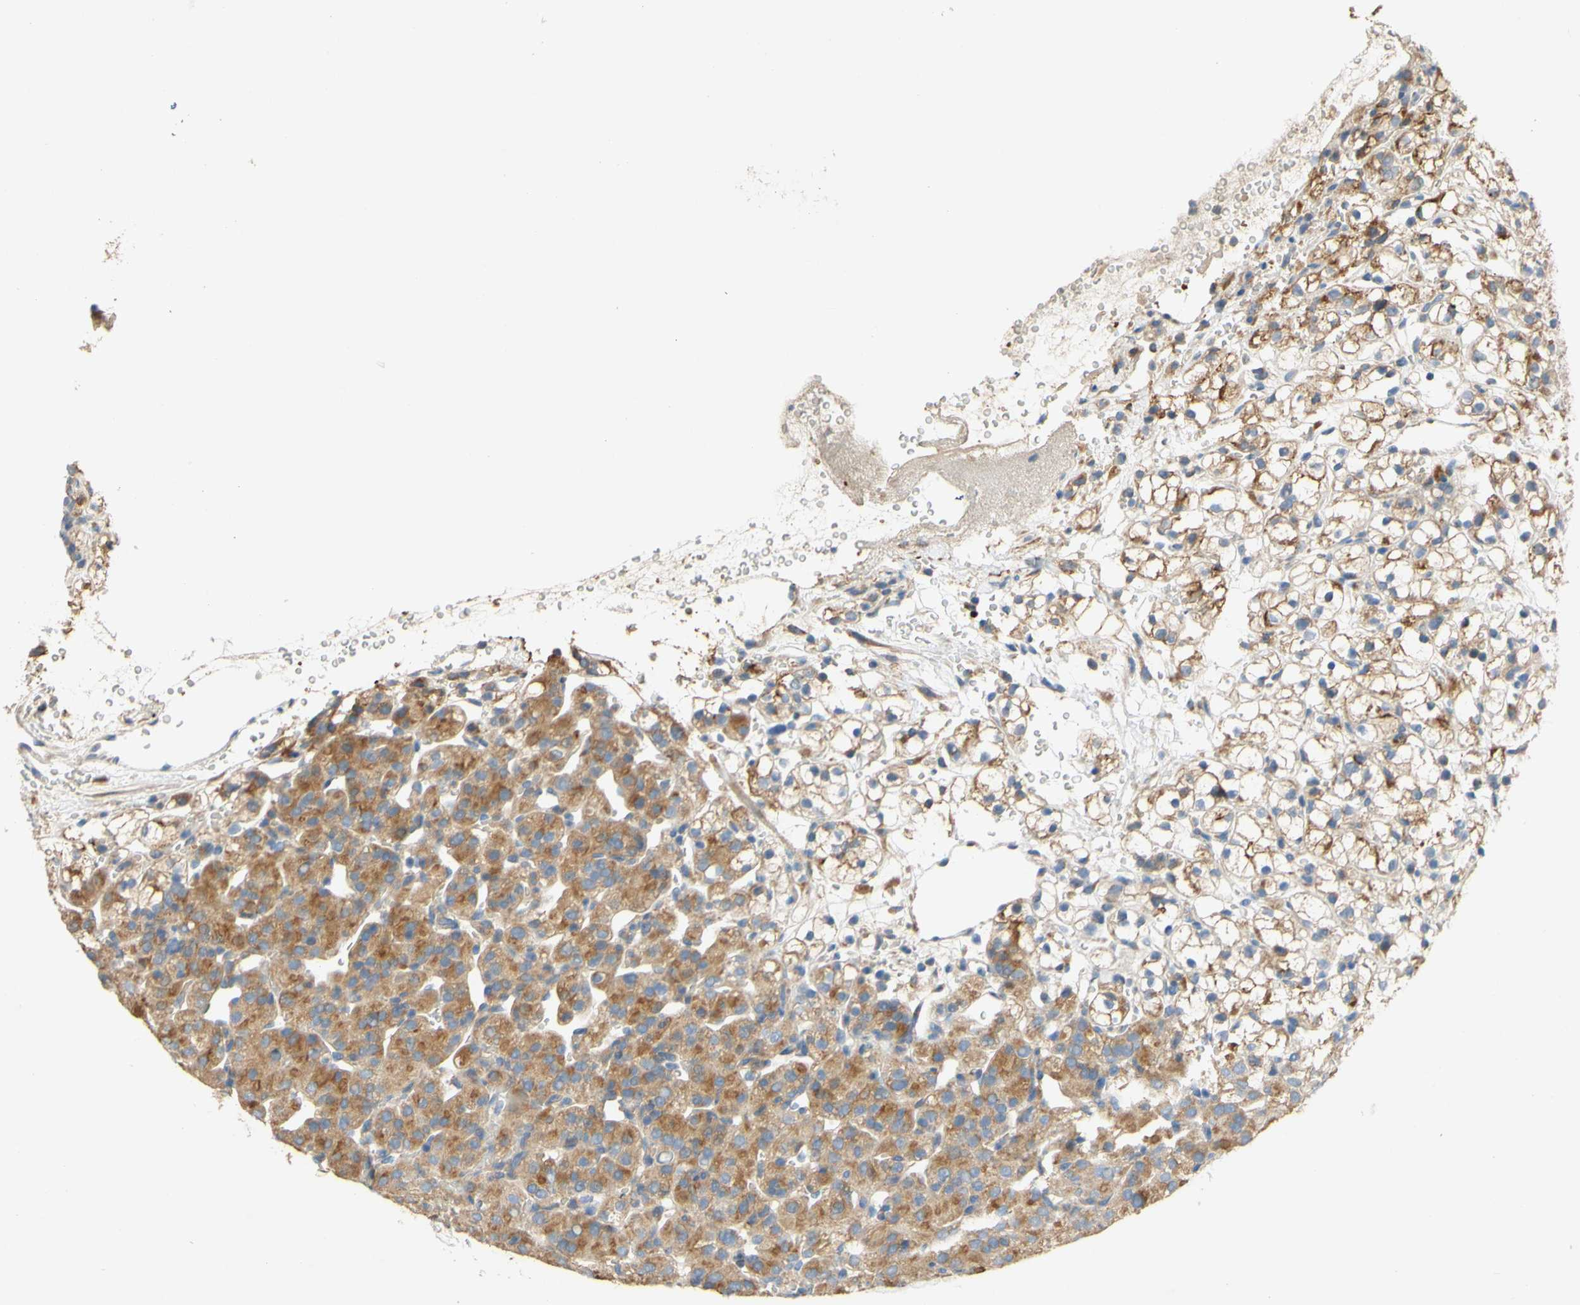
{"staining": {"intensity": "moderate", "quantity": ">75%", "location": "cytoplasmic/membranous"}, "tissue": "renal cancer", "cell_type": "Tumor cells", "image_type": "cancer", "snomed": [{"axis": "morphology", "description": "Adenocarcinoma, NOS"}, {"axis": "topography", "description": "Kidney"}], "caption": "Immunohistochemical staining of human renal cancer displays medium levels of moderate cytoplasmic/membranous protein positivity in approximately >75% of tumor cells. (DAB (3,3'-diaminobenzidine) = brown stain, brightfield microscopy at high magnification).", "gene": "DKK3", "patient": {"sex": "male", "age": 61}}